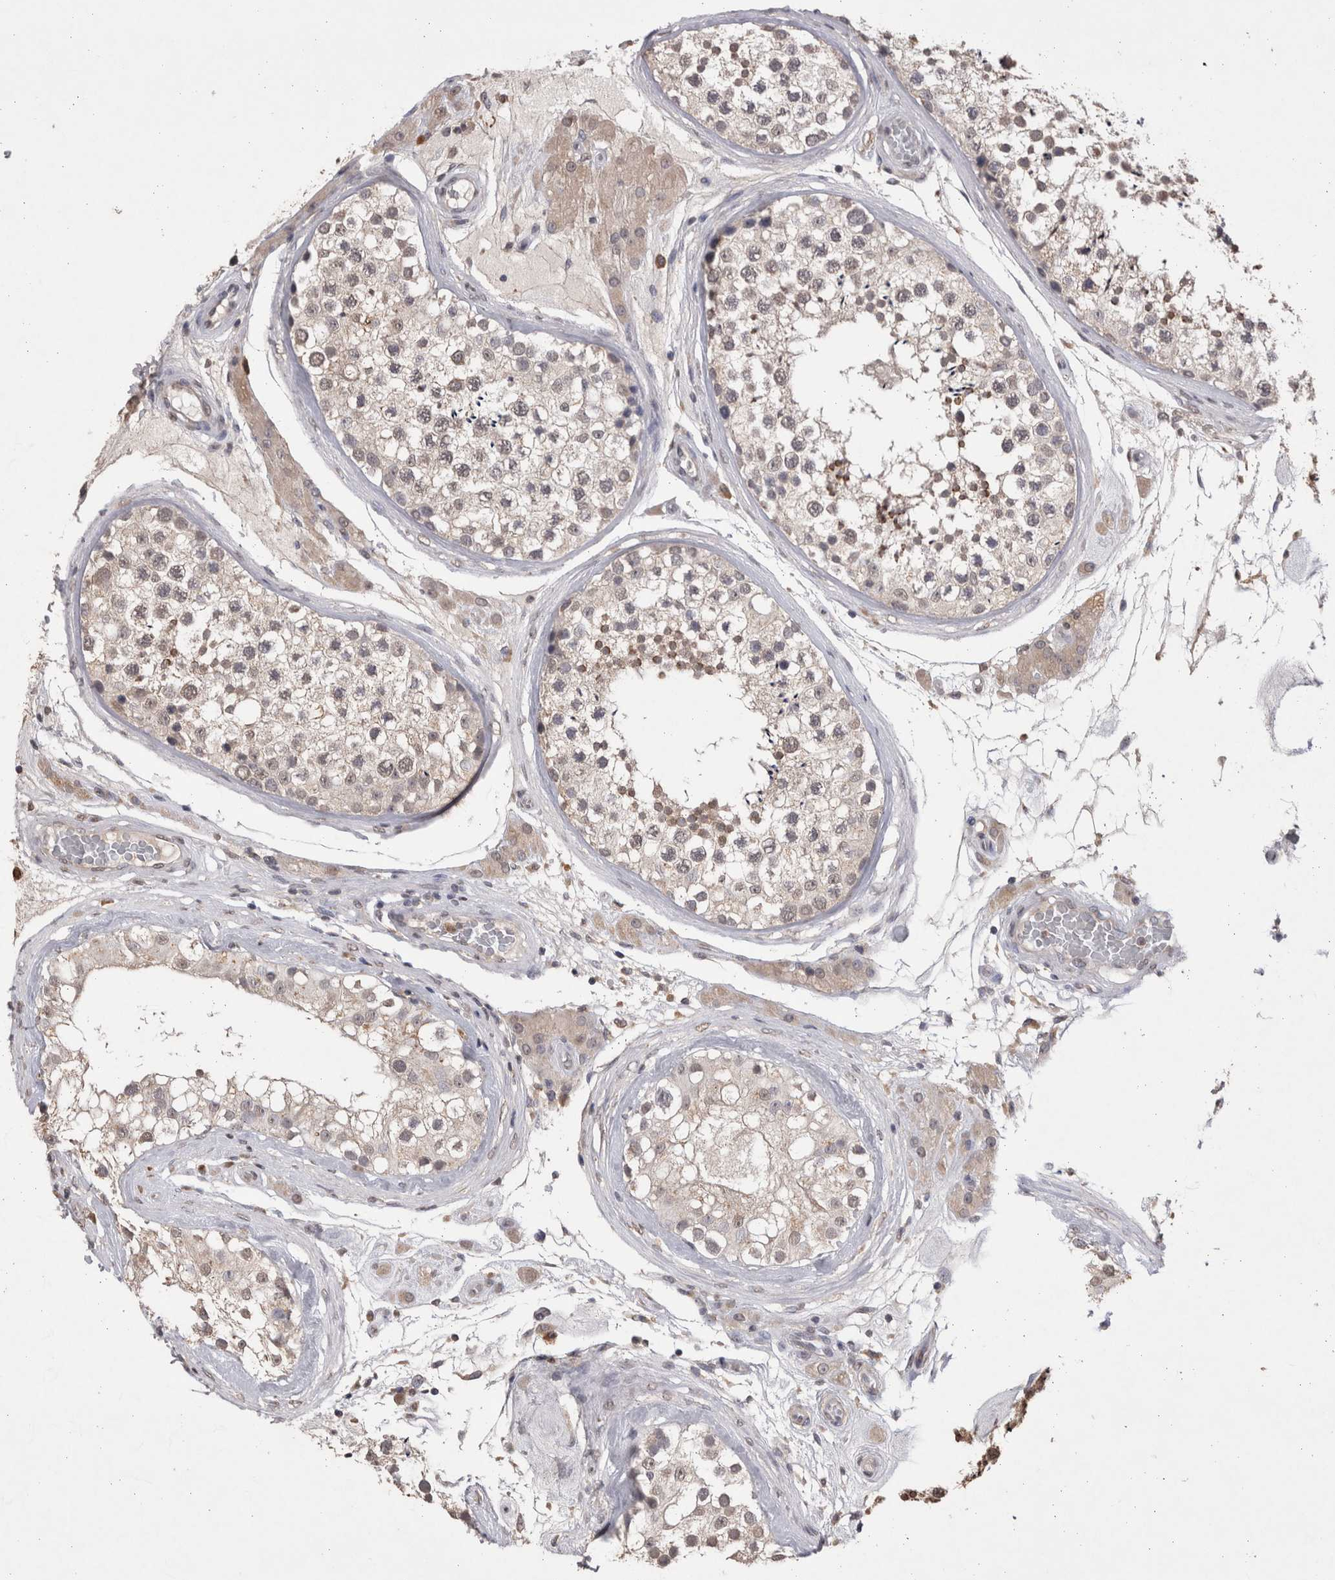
{"staining": {"intensity": "weak", "quantity": "25%-75%", "location": "cytoplasmic/membranous,nuclear"}, "tissue": "testis", "cell_type": "Cells in seminiferous ducts", "image_type": "normal", "snomed": [{"axis": "morphology", "description": "Normal tissue, NOS"}, {"axis": "topography", "description": "Testis"}], "caption": "Unremarkable testis exhibits weak cytoplasmic/membranous,nuclear staining in approximately 25%-75% of cells in seminiferous ducts.", "gene": "GRK5", "patient": {"sex": "male", "age": 46}}